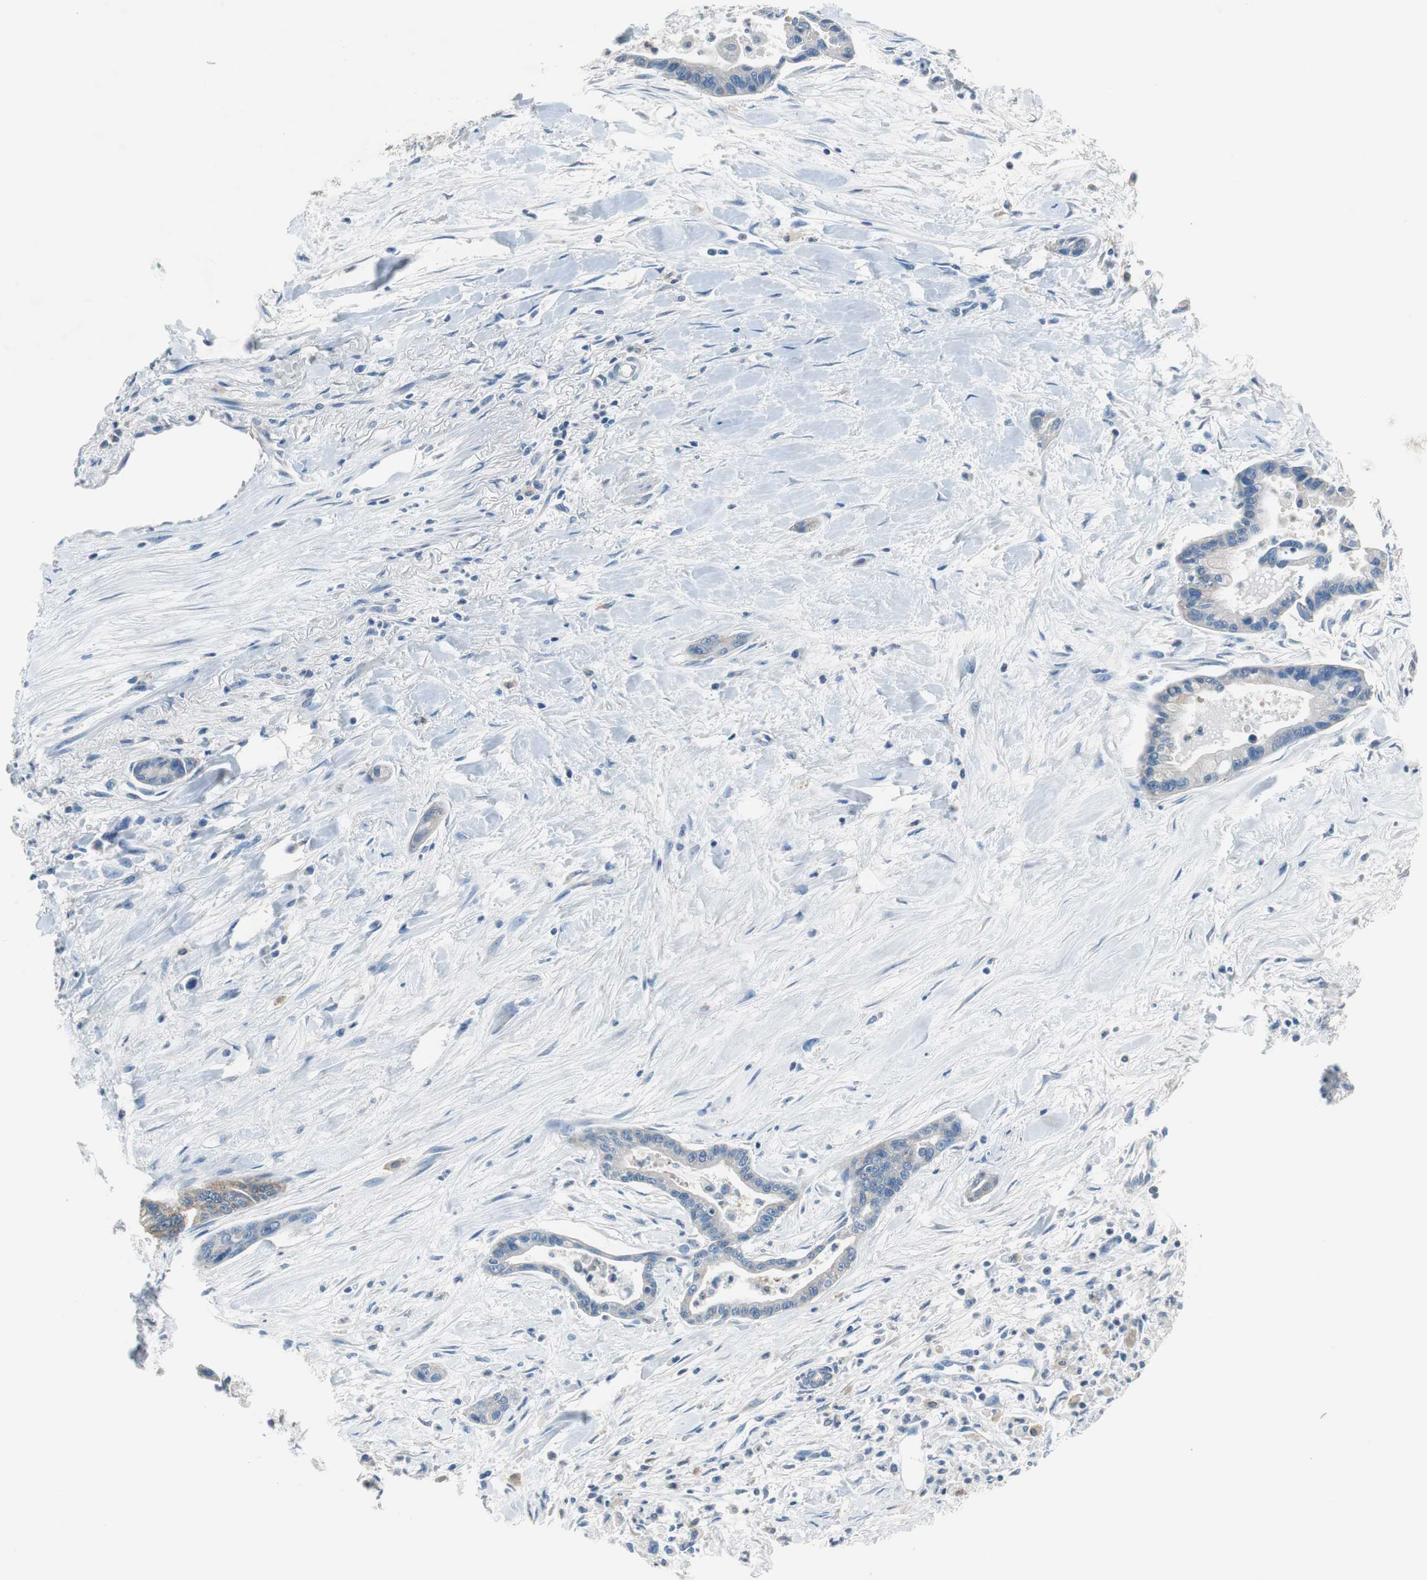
{"staining": {"intensity": "weak", "quantity": "25%-75%", "location": "cytoplasmic/membranous"}, "tissue": "pancreatic cancer", "cell_type": "Tumor cells", "image_type": "cancer", "snomed": [{"axis": "morphology", "description": "Adenocarcinoma, NOS"}, {"axis": "topography", "description": "Pancreas"}], "caption": "An image of pancreatic cancer stained for a protein reveals weak cytoplasmic/membranous brown staining in tumor cells.", "gene": "PRKCA", "patient": {"sex": "male", "age": 70}}